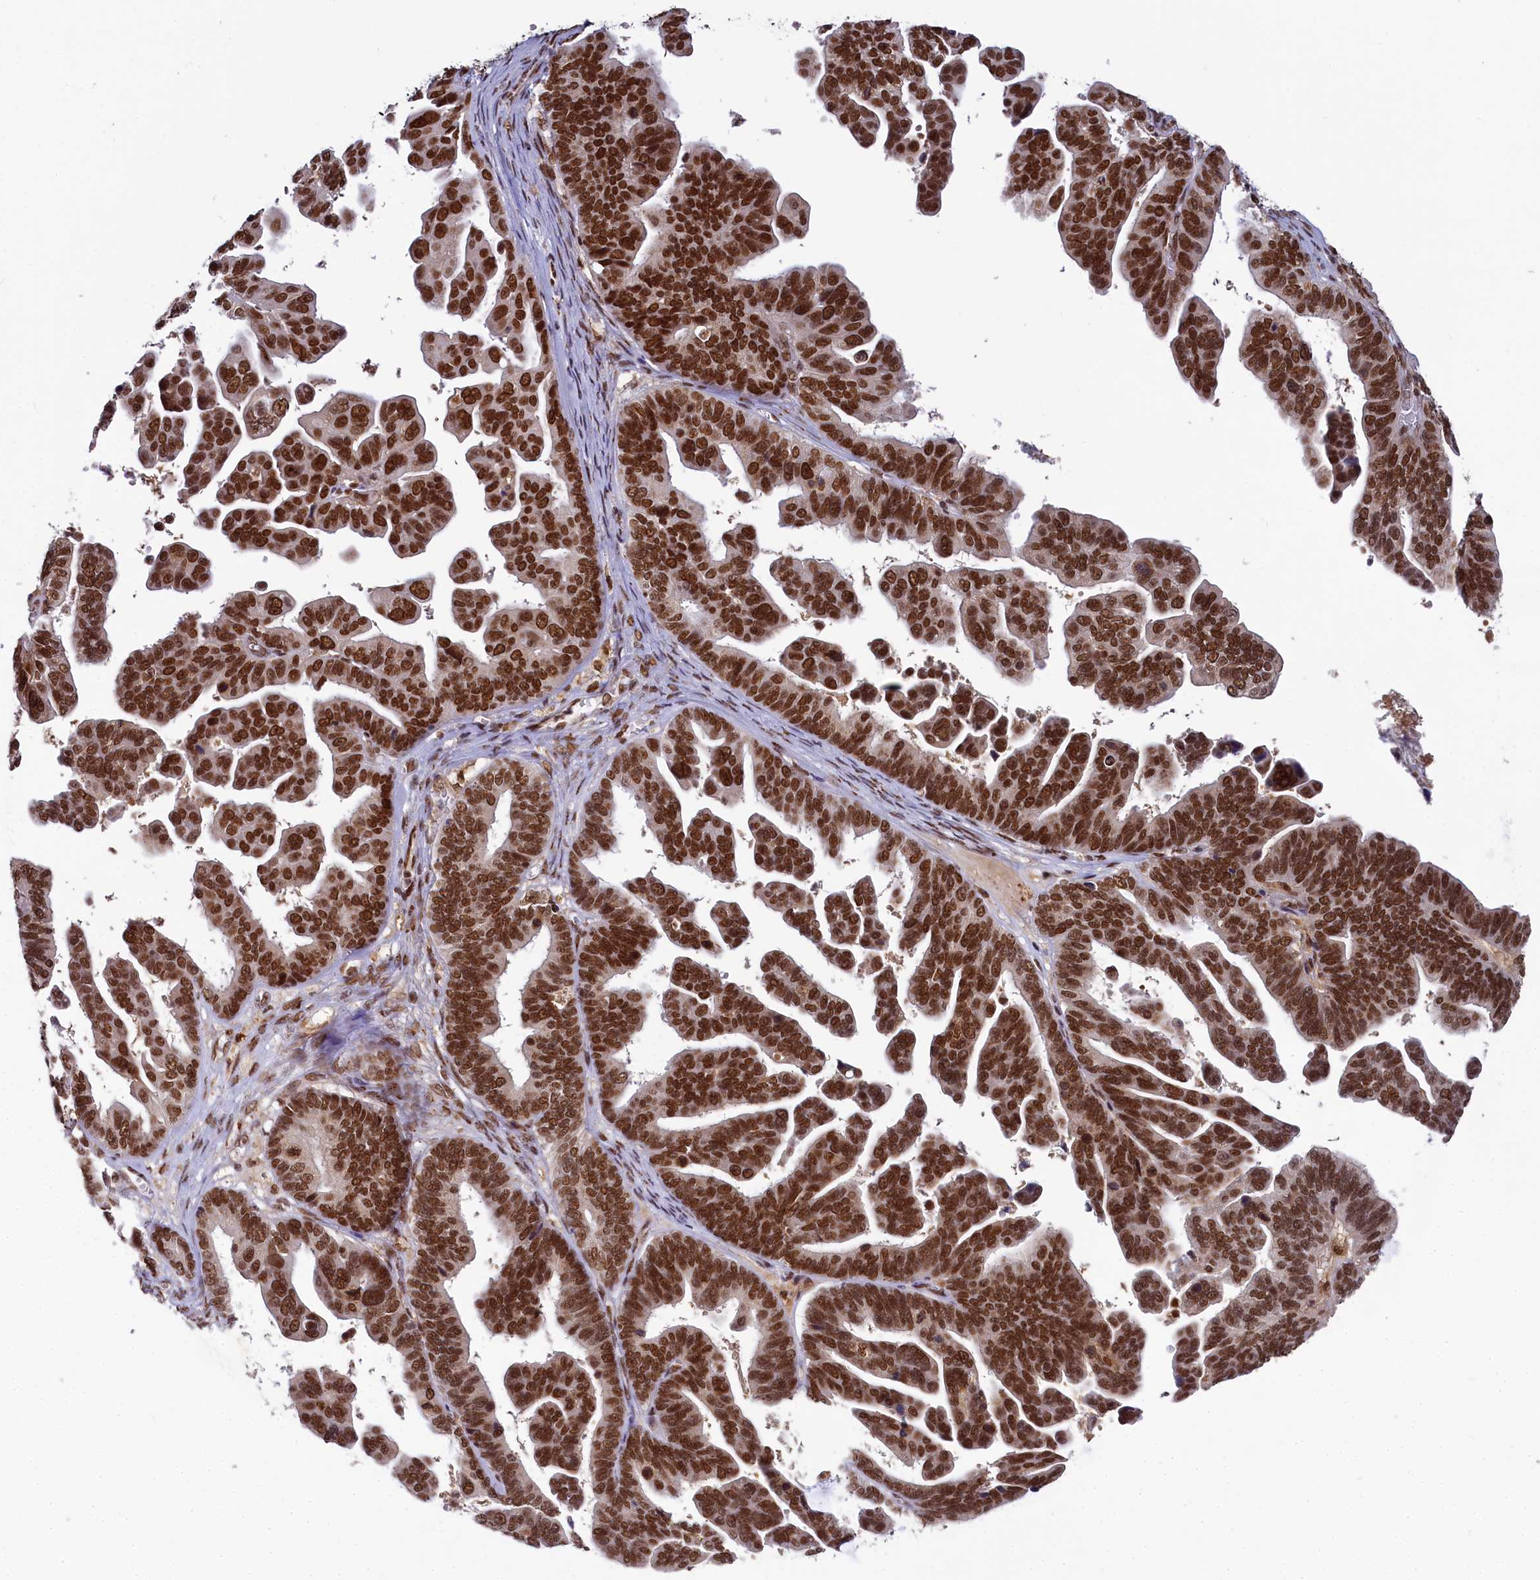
{"staining": {"intensity": "strong", "quantity": ">75%", "location": "nuclear"}, "tissue": "ovarian cancer", "cell_type": "Tumor cells", "image_type": "cancer", "snomed": [{"axis": "morphology", "description": "Cystadenocarcinoma, serous, NOS"}, {"axis": "topography", "description": "Ovary"}], "caption": "Serous cystadenocarcinoma (ovarian) tissue shows strong nuclear positivity in about >75% of tumor cells Immunohistochemistry (ihc) stains the protein in brown and the nuclei are stained blue.", "gene": "PPHLN1", "patient": {"sex": "female", "age": 56}}